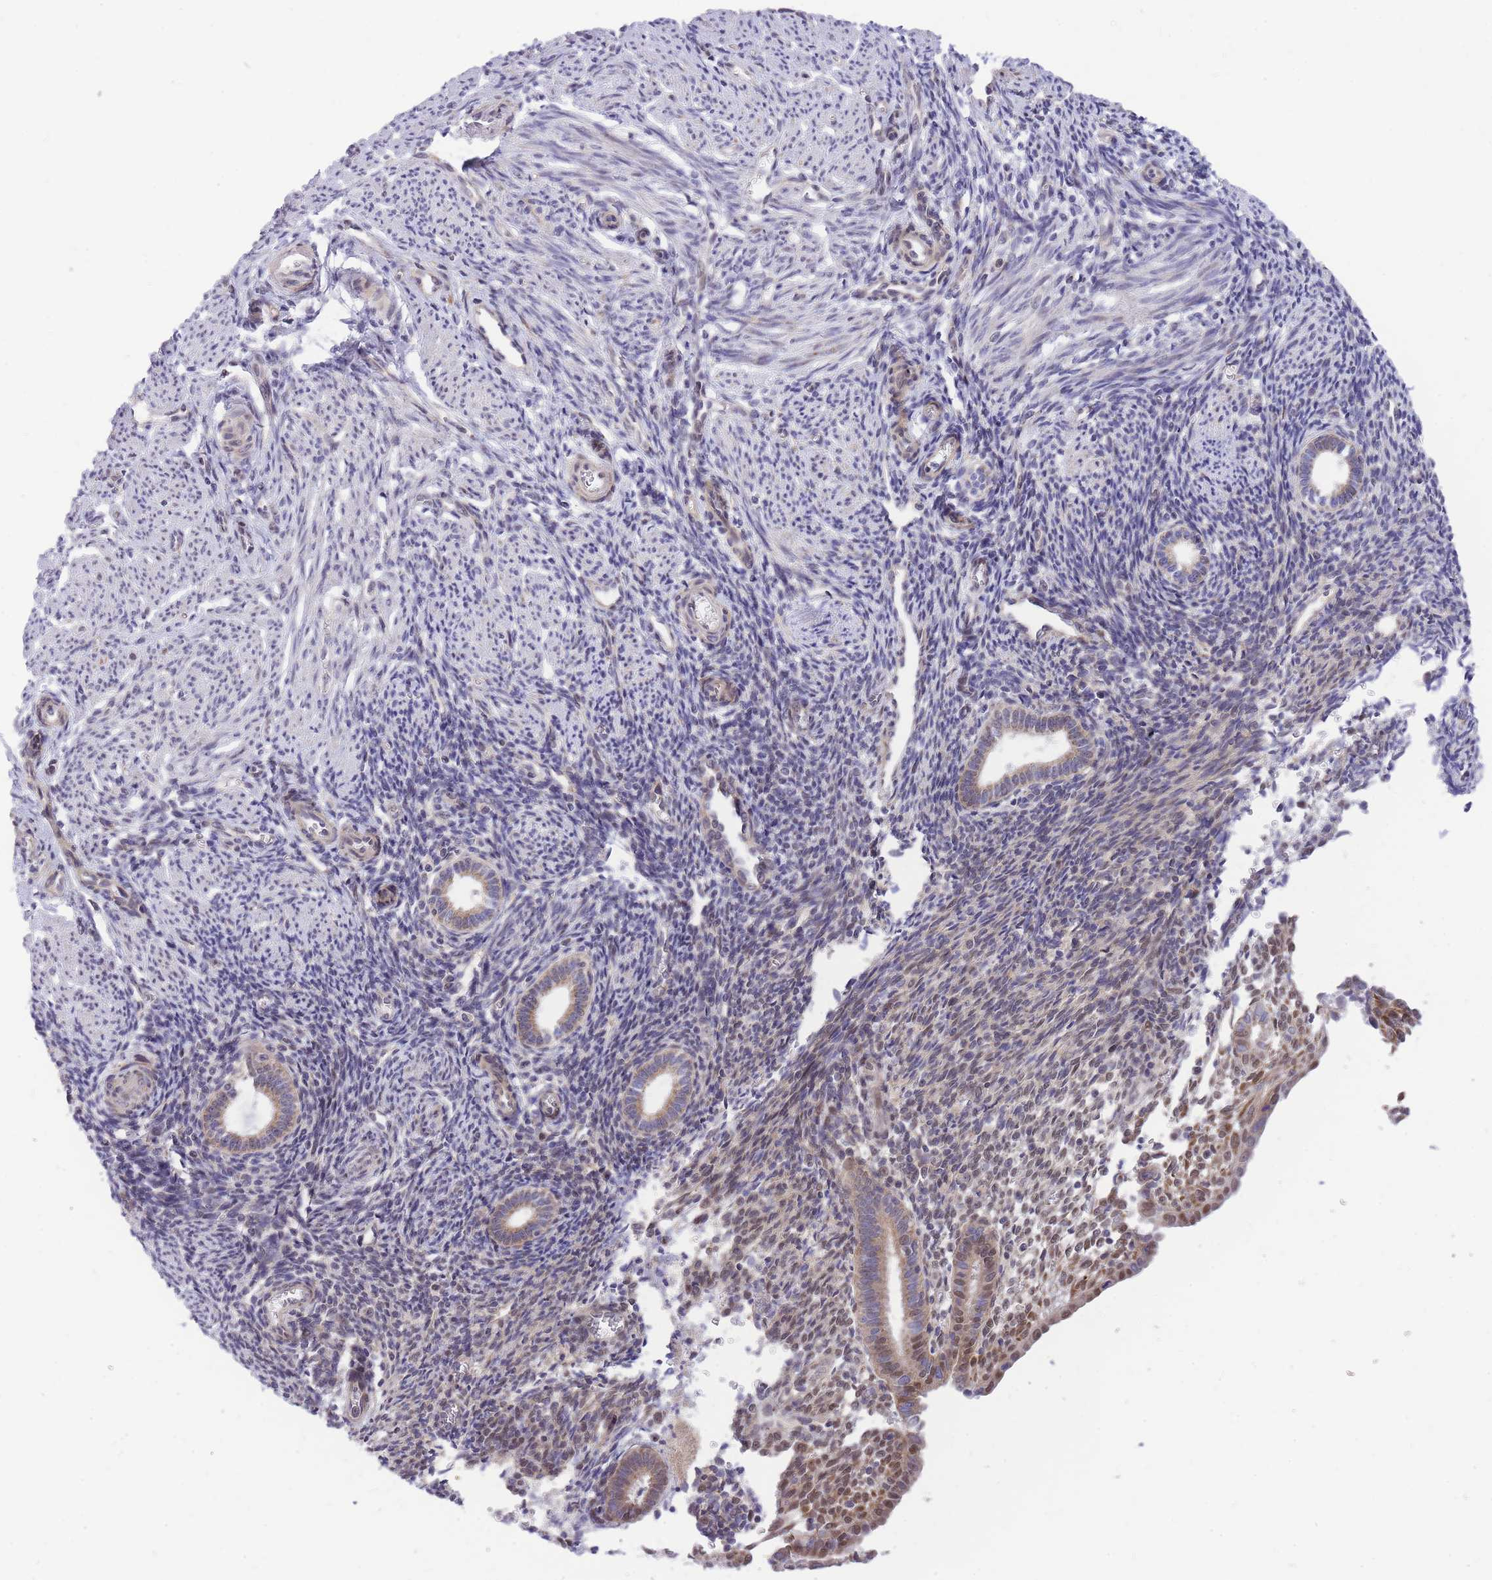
{"staining": {"intensity": "weak", "quantity": "<25%", "location": "nuclear"}, "tissue": "endometrium", "cell_type": "Cells in endometrial stroma", "image_type": "normal", "snomed": [{"axis": "morphology", "description": "Normal tissue, NOS"}, {"axis": "topography", "description": "Endometrium"}], "caption": "DAB (3,3'-diaminobenzidine) immunohistochemical staining of benign endometrium reveals no significant staining in cells in endometrial stroma. (DAB (3,3'-diaminobenzidine) immunohistochemistry (IHC) visualized using brightfield microscopy, high magnification).", "gene": "MINDY2", "patient": {"sex": "female", "age": 32}}